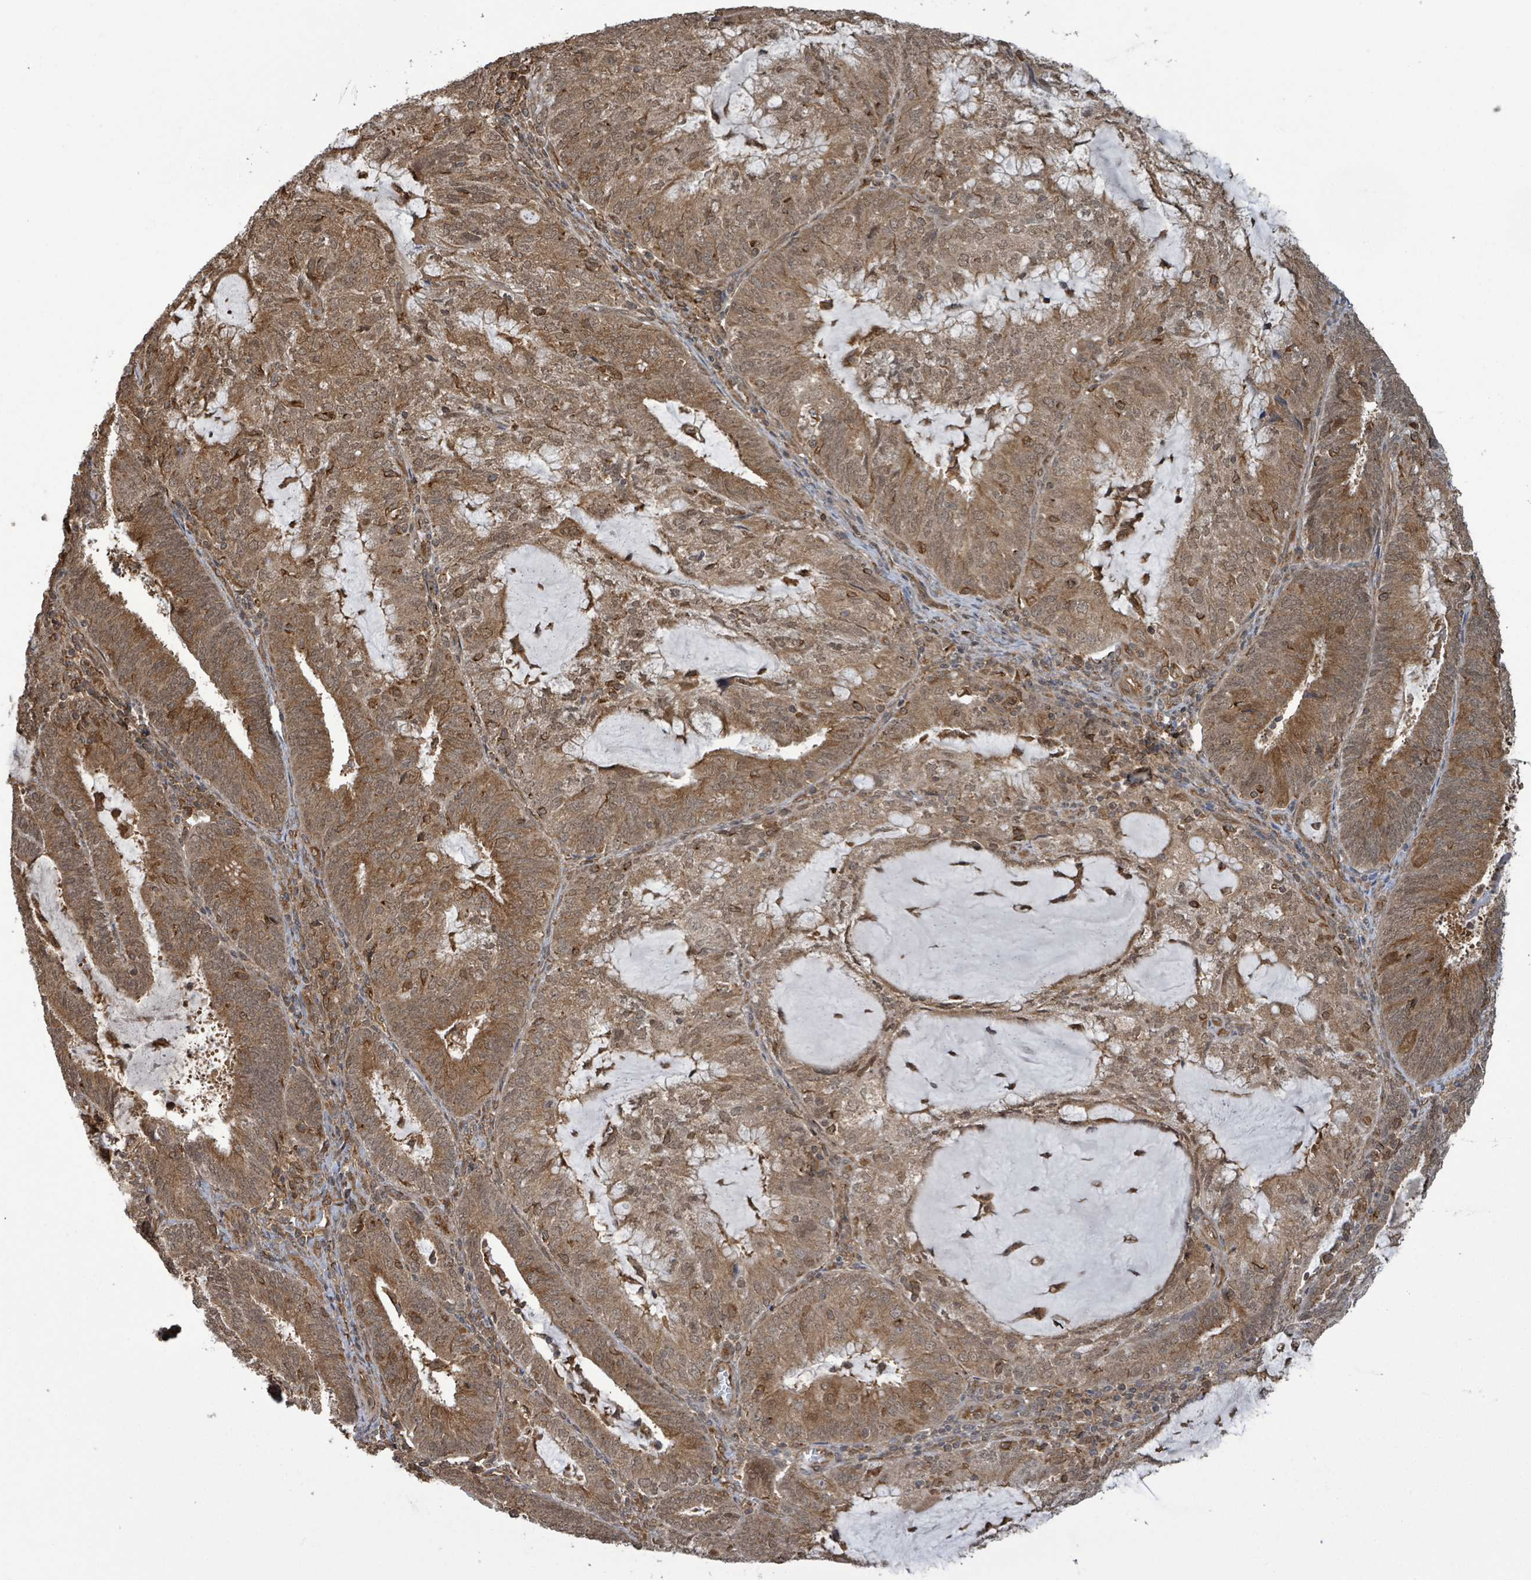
{"staining": {"intensity": "moderate", "quantity": ">75%", "location": "cytoplasmic/membranous,nuclear"}, "tissue": "endometrial cancer", "cell_type": "Tumor cells", "image_type": "cancer", "snomed": [{"axis": "morphology", "description": "Adenocarcinoma, NOS"}, {"axis": "topography", "description": "Endometrium"}], "caption": "DAB immunohistochemical staining of human endometrial adenocarcinoma demonstrates moderate cytoplasmic/membranous and nuclear protein staining in about >75% of tumor cells.", "gene": "KLC1", "patient": {"sex": "female", "age": 81}}